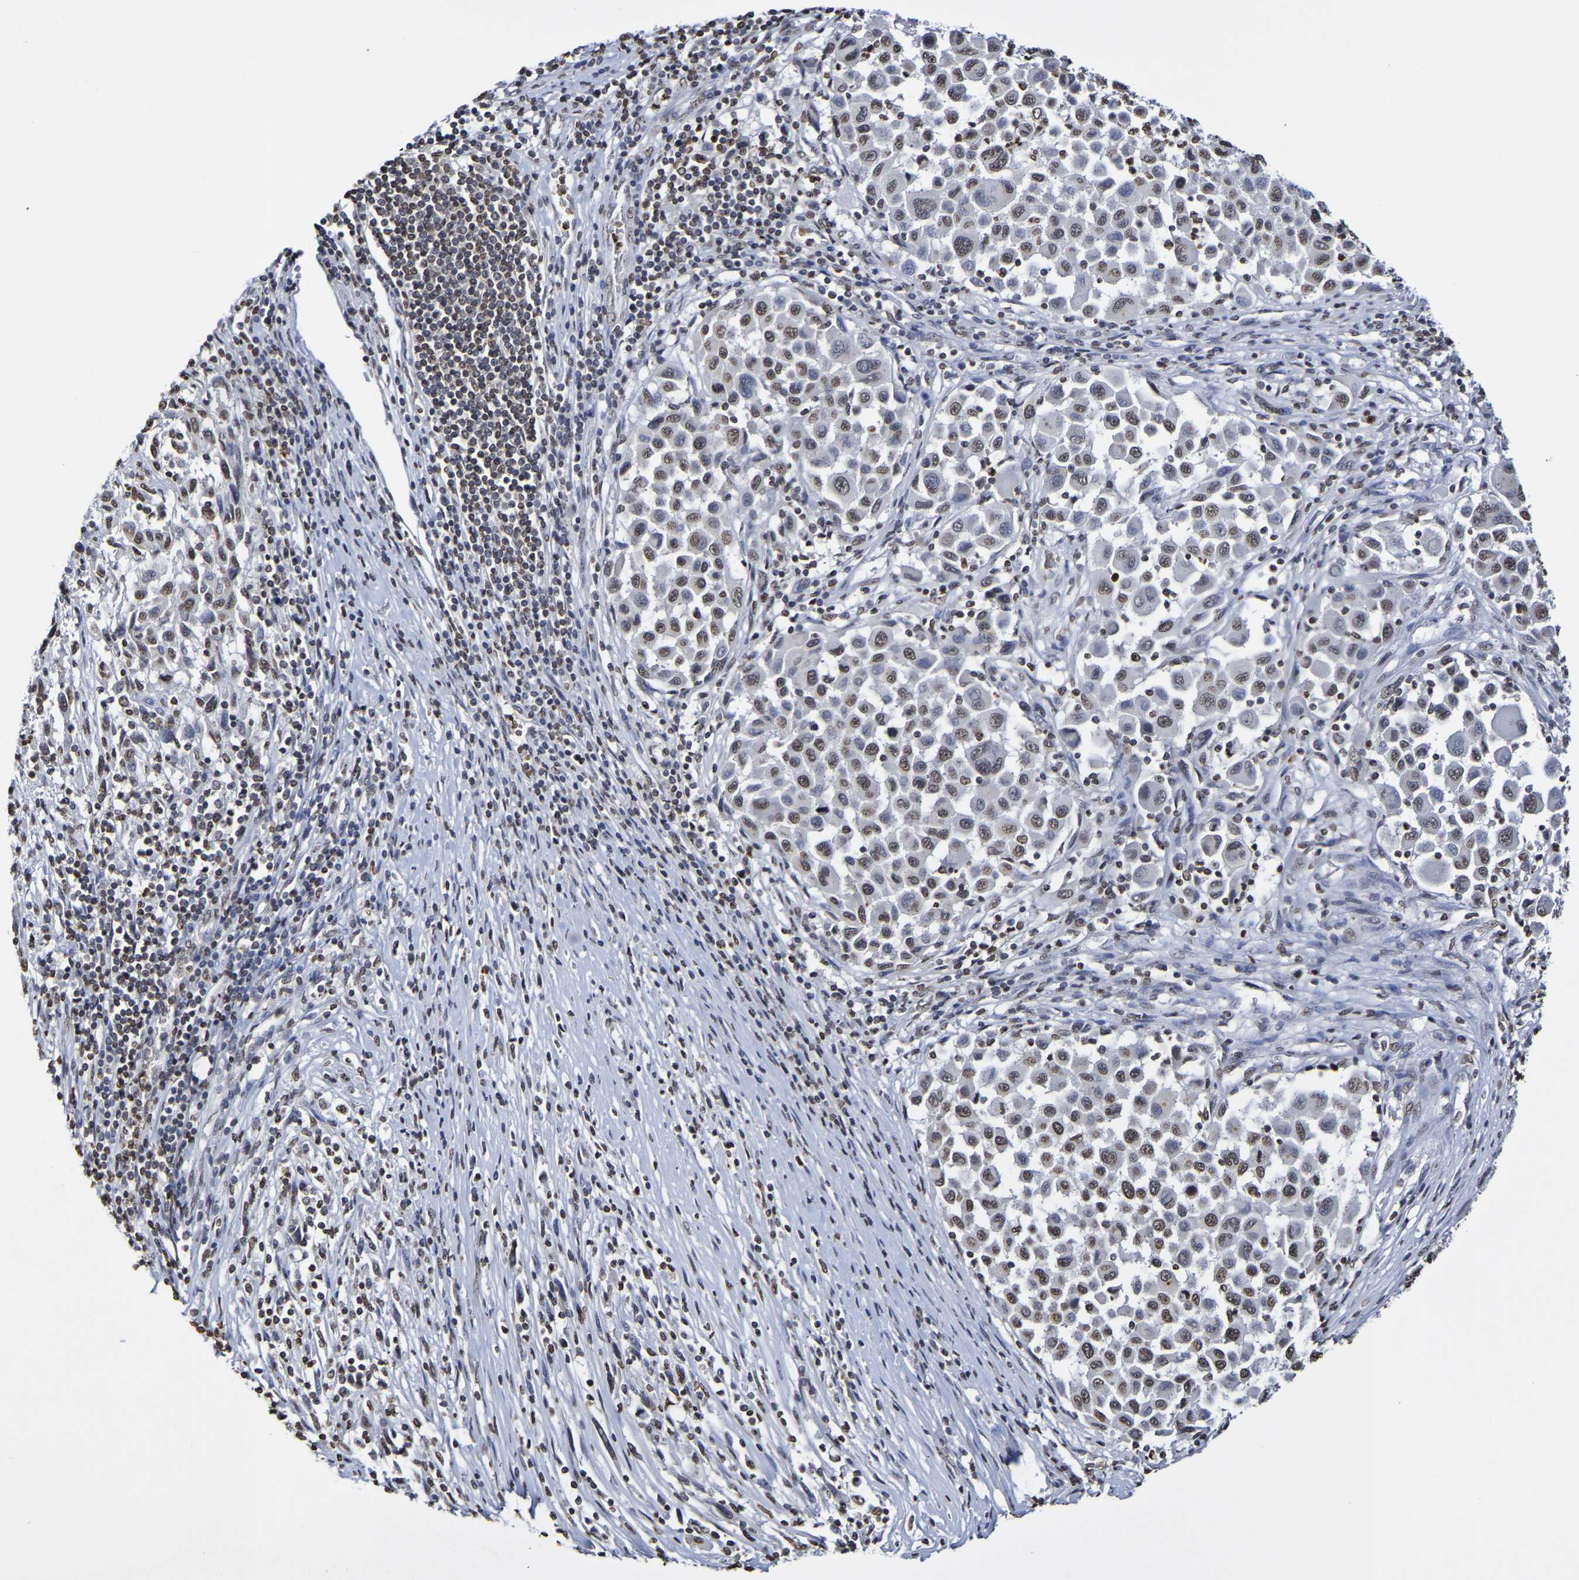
{"staining": {"intensity": "weak", "quantity": ">75%", "location": "nuclear"}, "tissue": "melanoma", "cell_type": "Tumor cells", "image_type": "cancer", "snomed": [{"axis": "morphology", "description": "Malignant melanoma, Metastatic site"}, {"axis": "topography", "description": "Lymph node"}], "caption": "IHC micrograph of human malignant melanoma (metastatic site) stained for a protein (brown), which exhibits low levels of weak nuclear staining in approximately >75% of tumor cells.", "gene": "ATF4", "patient": {"sex": "male", "age": 61}}